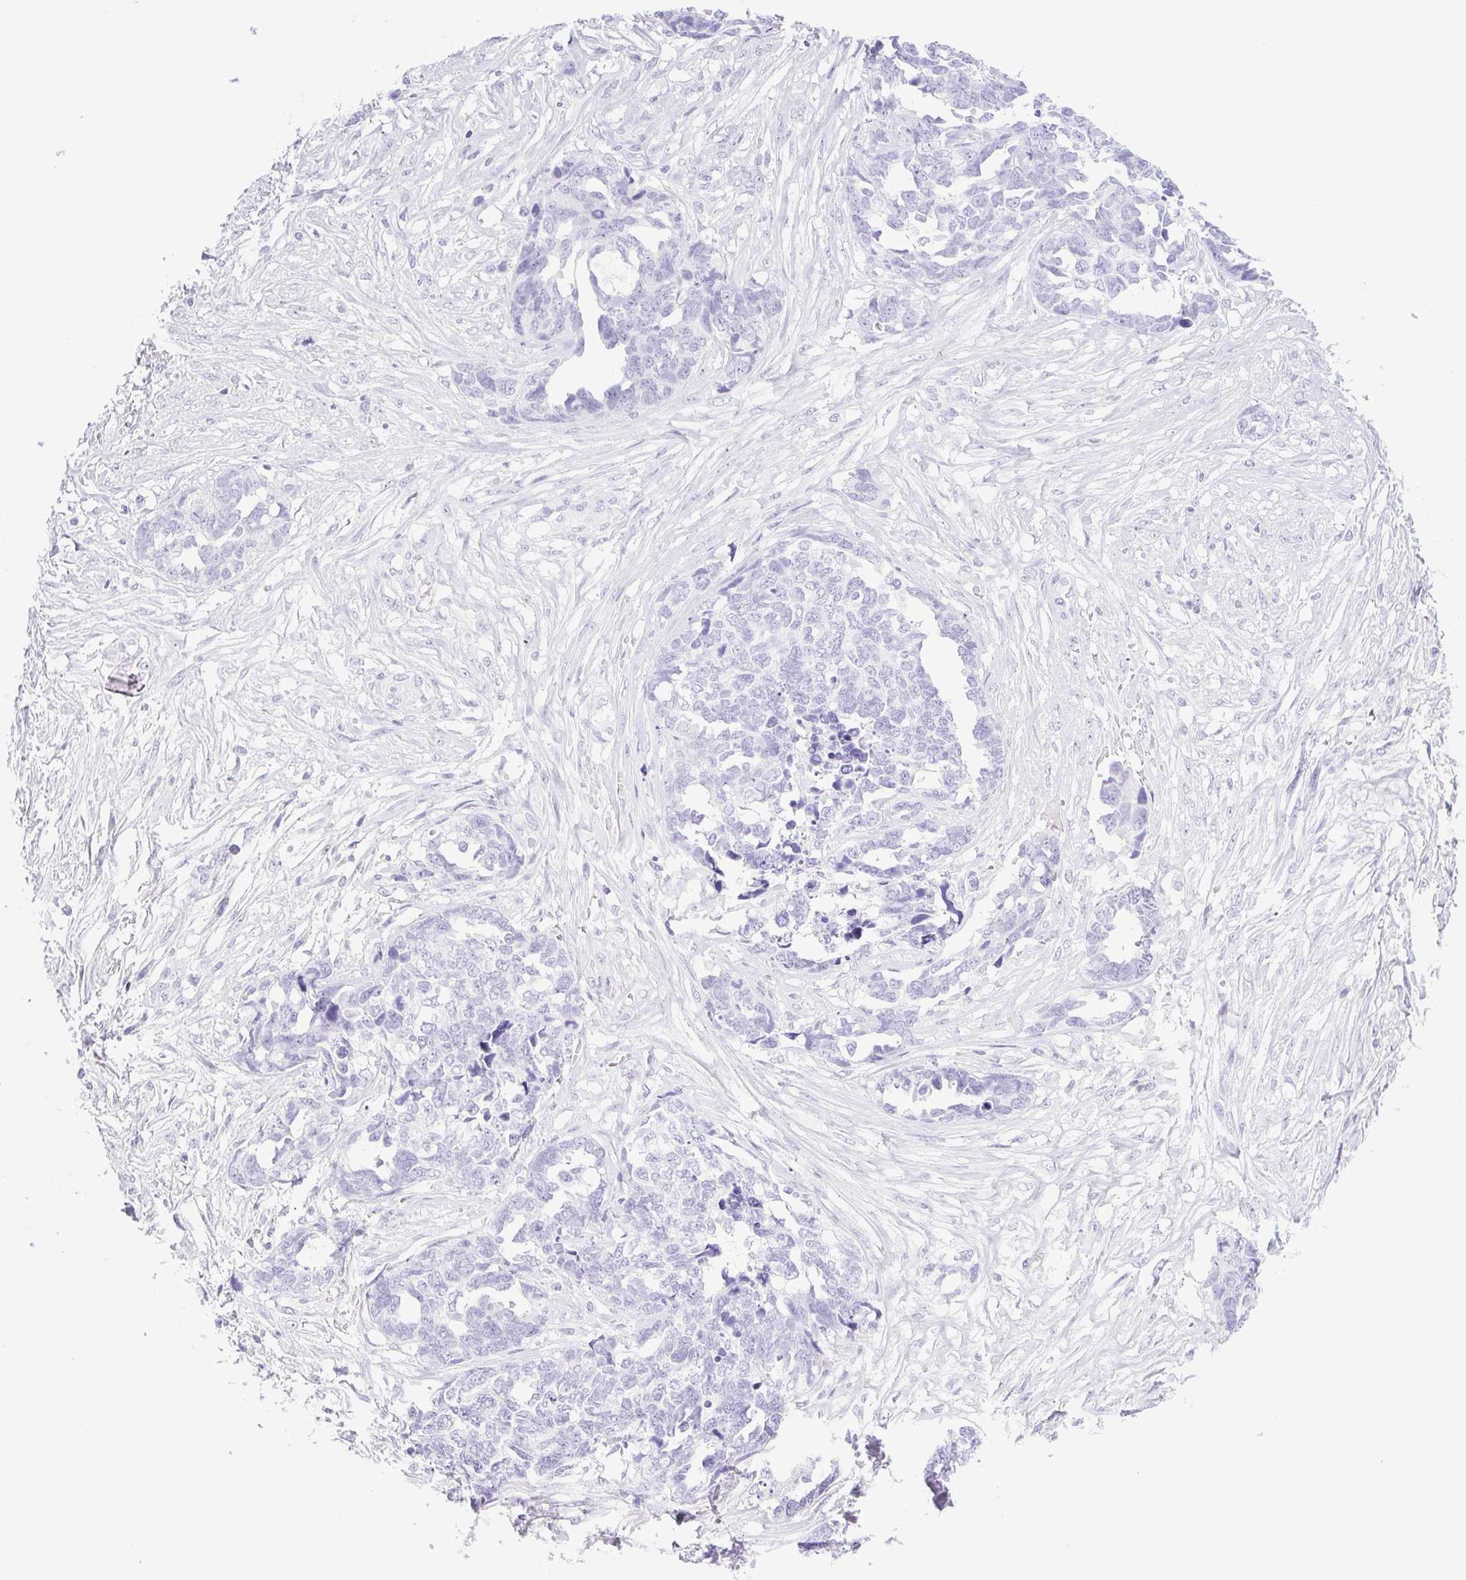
{"staining": {"intensity": "negative", "quantity": "none", "location": "none"}, "tissue": "ovarian cancer", "cell_type": "Tumor cells", "image_type": "cancer", "snomed": [{"axis": "morphology", "description": "Cystadenocarcinoma, serous, NOS"}, {"axis": "topography", "description": "Ovary"}], "caption": "The photomicrograph demonstrates no staining of tumor cells in ovarian cancer (serous cystadenocarcinoma). (DAB immunohistochemistry (IHC) visualized using brightfield microscopy, high magnification).", "gene": "SYNPR", "patient": {"sex": "female", "age": 69}}